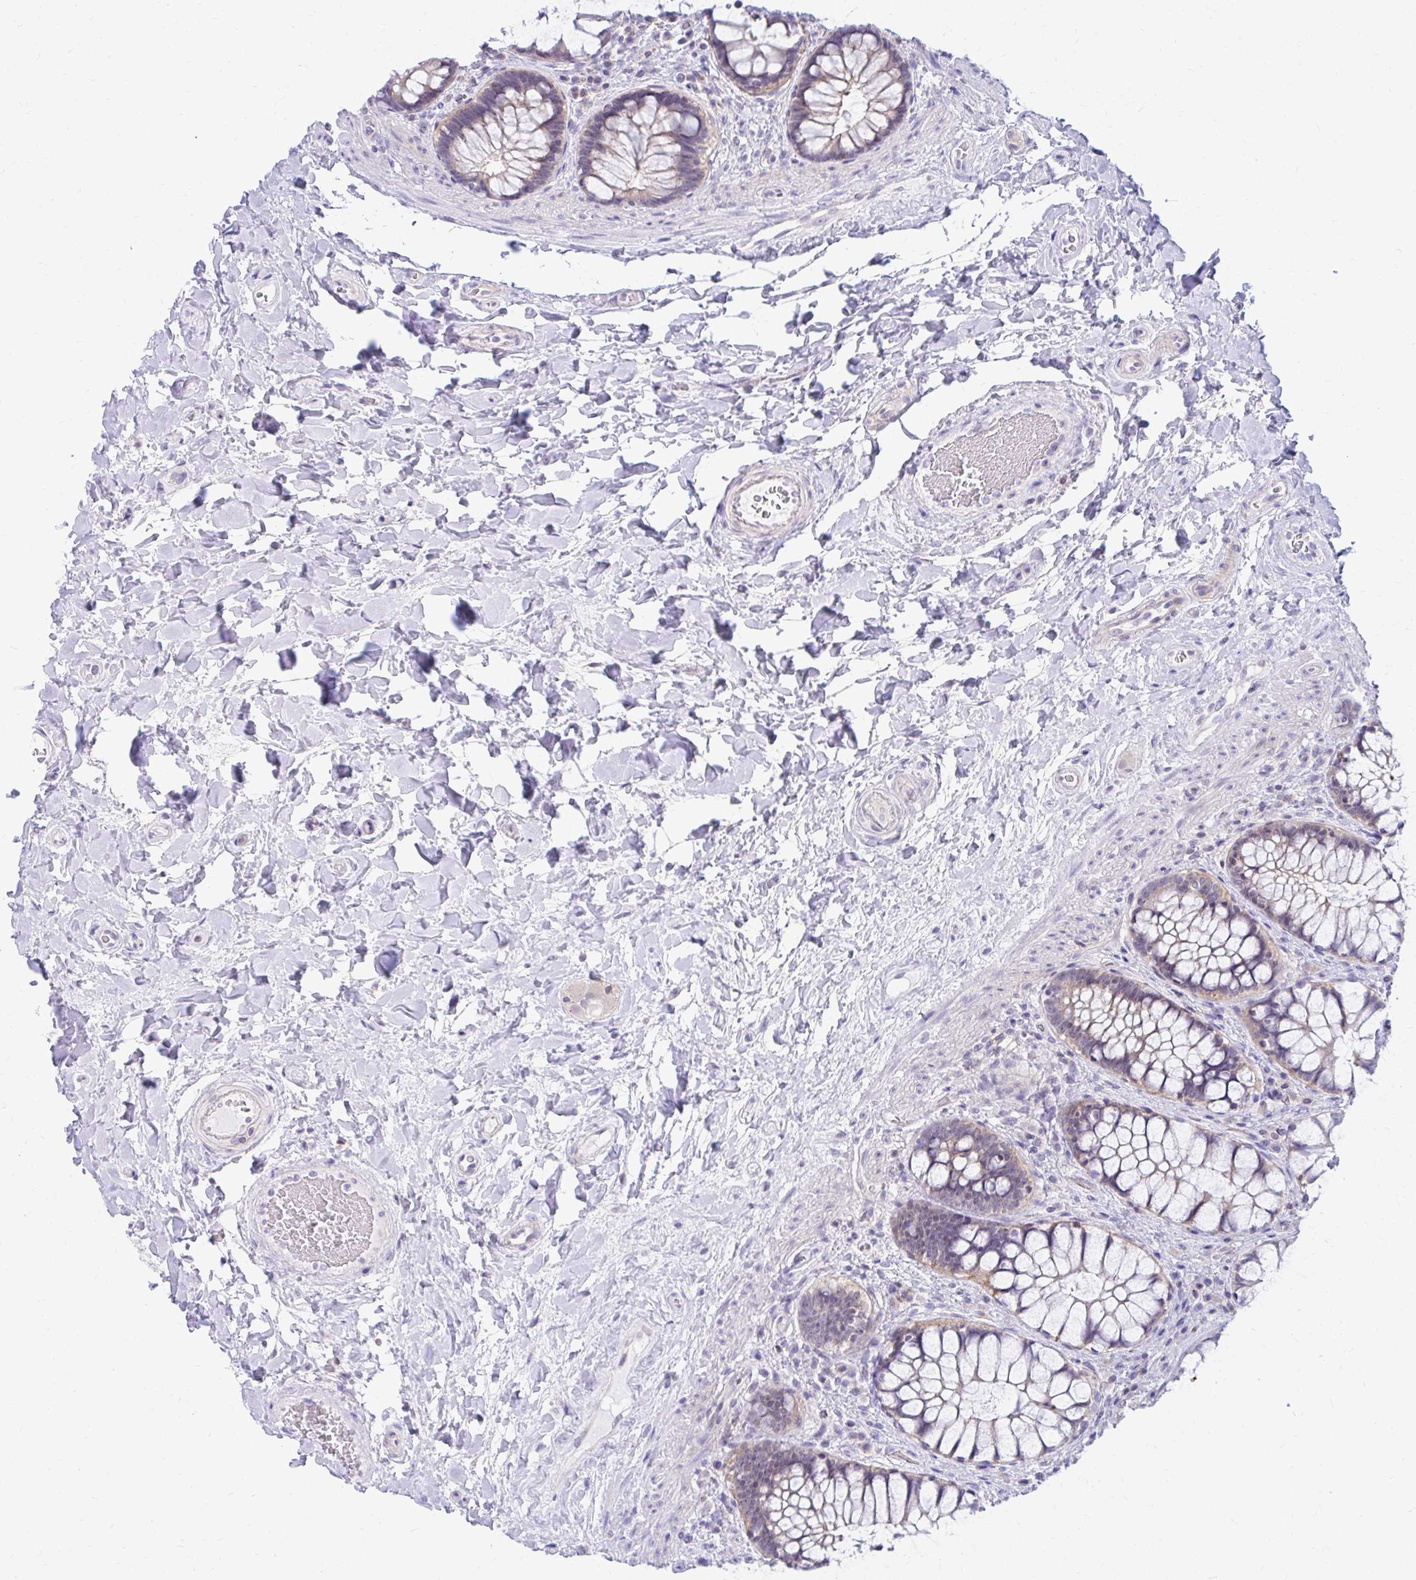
{"staining": {"intensity": "weak", "quantity": "25%-75%", "location": "cytoplasmic/membranous"}, "tissue": "rectum", "cell_type": "Glandular cells", "image_type": "normal", "snomed": [{"axis": "morphology", "description": "Normal tissue, NOS"}, {"axis": "topography", "description": "Rectum"}], "caption": "This micrograph reveals normal rectum stained with immunohistochemistry (IHC) to label a protein in brown. The cytoplasmic/membranous of glandular cells show weak positivity for the protein. Nuclei are counter-stained blue.", "gene": "RADIL", "patient": {"sex": "female", "age": 58}}